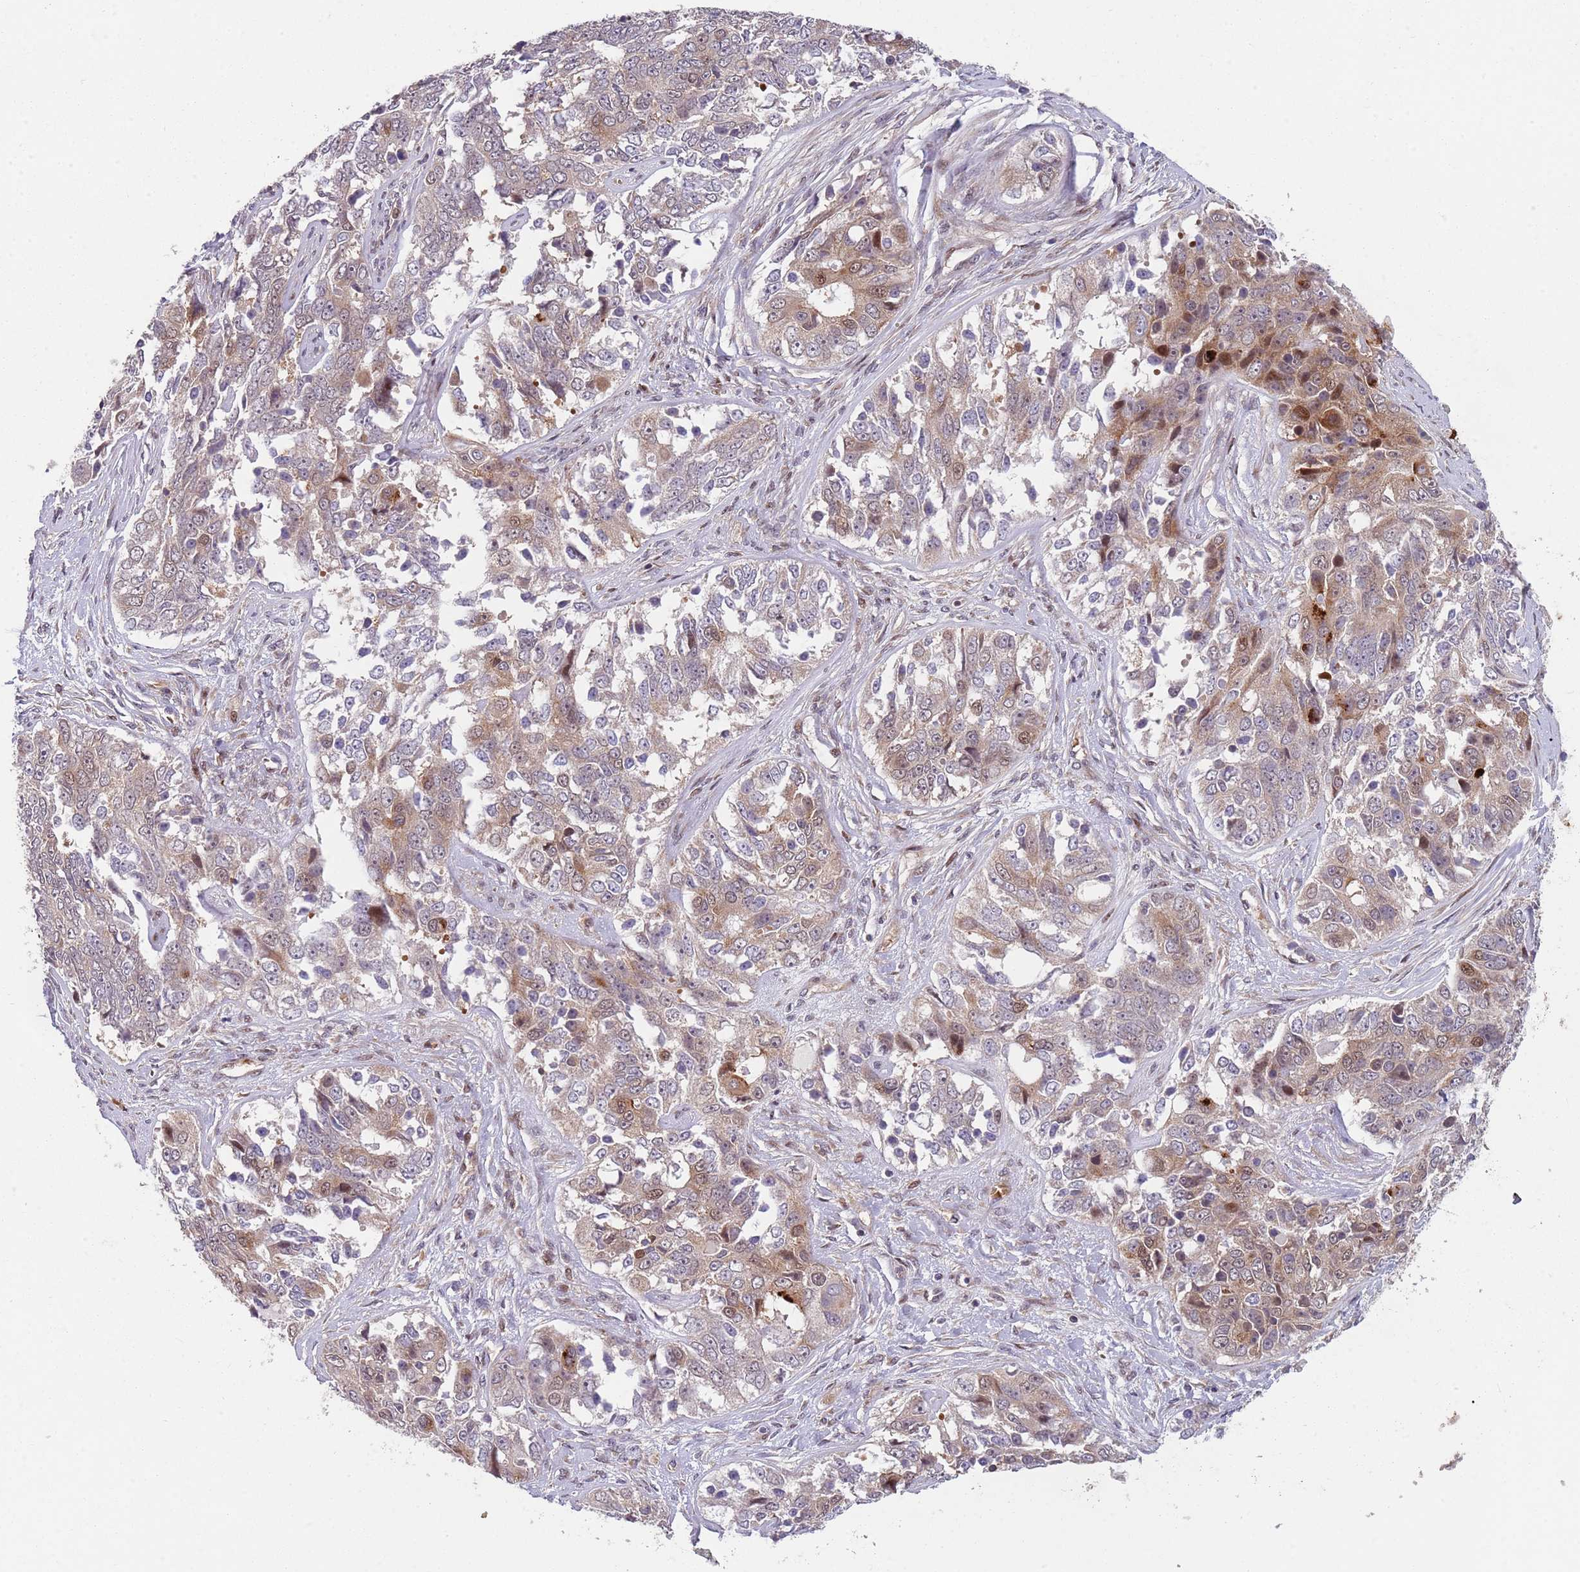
{"staining": {"intensity": "weak", "quantity": "25%-75%", "location": "cytoplasmic/membranous,nuclear"}, "tissue": "ovarian cancer", "cell_type": "Tumor cells", "image_type": "cancer", "snomed": [{"axis": "morphology", "description": "Carcinoma, endometroid"}, {"axis": "topography", "description": "Ovary"}], "caption": "Ovarian cancer was stained to show a protein in brown. There is low levels of weak cytoplasmic/membranous and nuclear positivity in approximately 25%-75% of tumor cells.", "gene": "GGA1", "patient": {"sex": "female", "age": 51}}